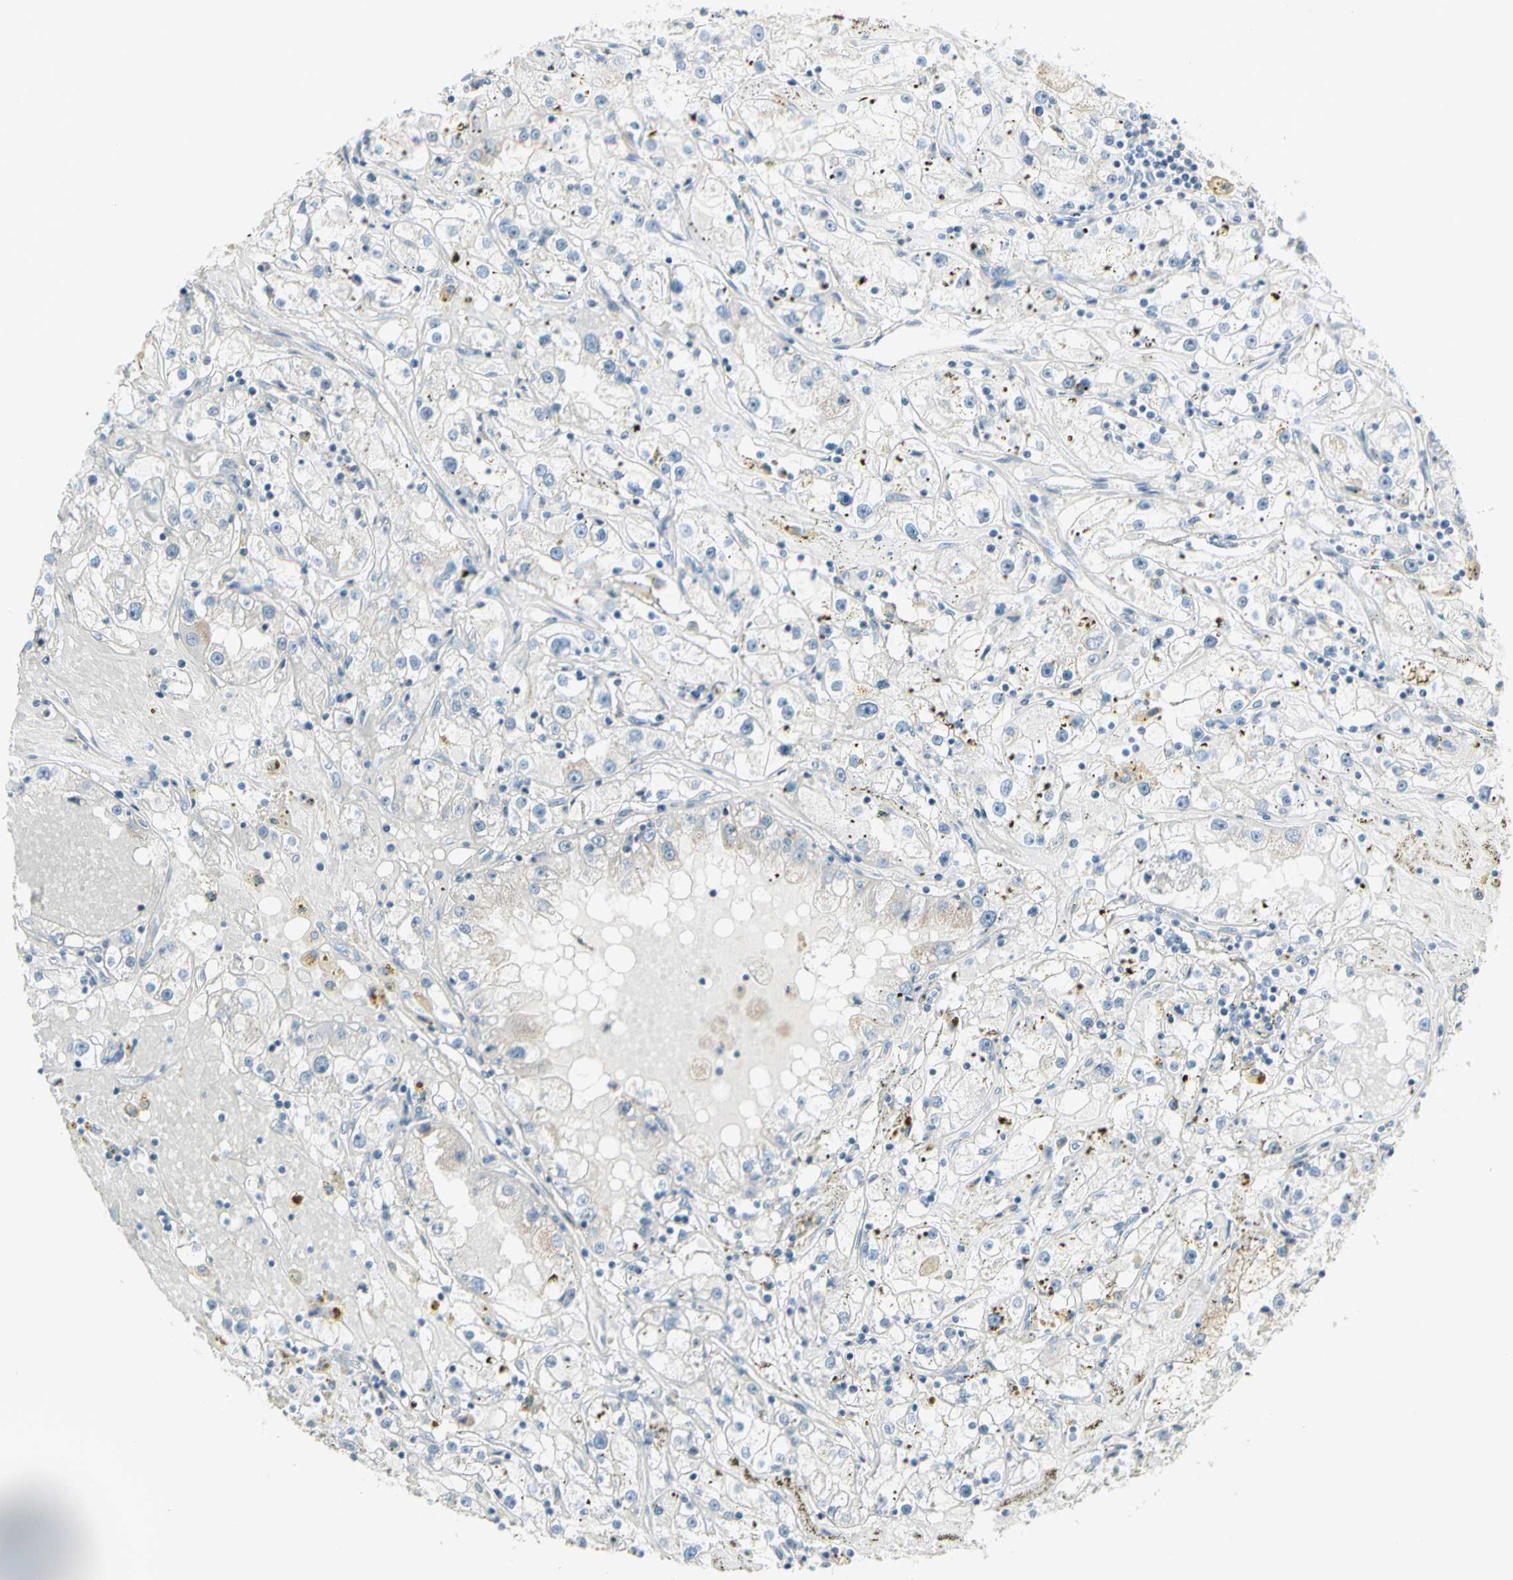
{"staining": {"intensity": "negative", "quantity": "none", "location": "none"}, "tissue": "renal cancer", "cell_type": "Tumor cells", "image_type": "cancer", "snomed": [{"axis": "morphology", "description": "Adenocarcinoma, NOS"}, {"axis": "topography", "description": "Kidney"}], "caption": "A photomicrograph of human renal cancer is negative for staining in tumor cells. (DAB IHC, high magnification).", "gene": "CYP2E1", "patient": {"sex": "male", "age": 56}}